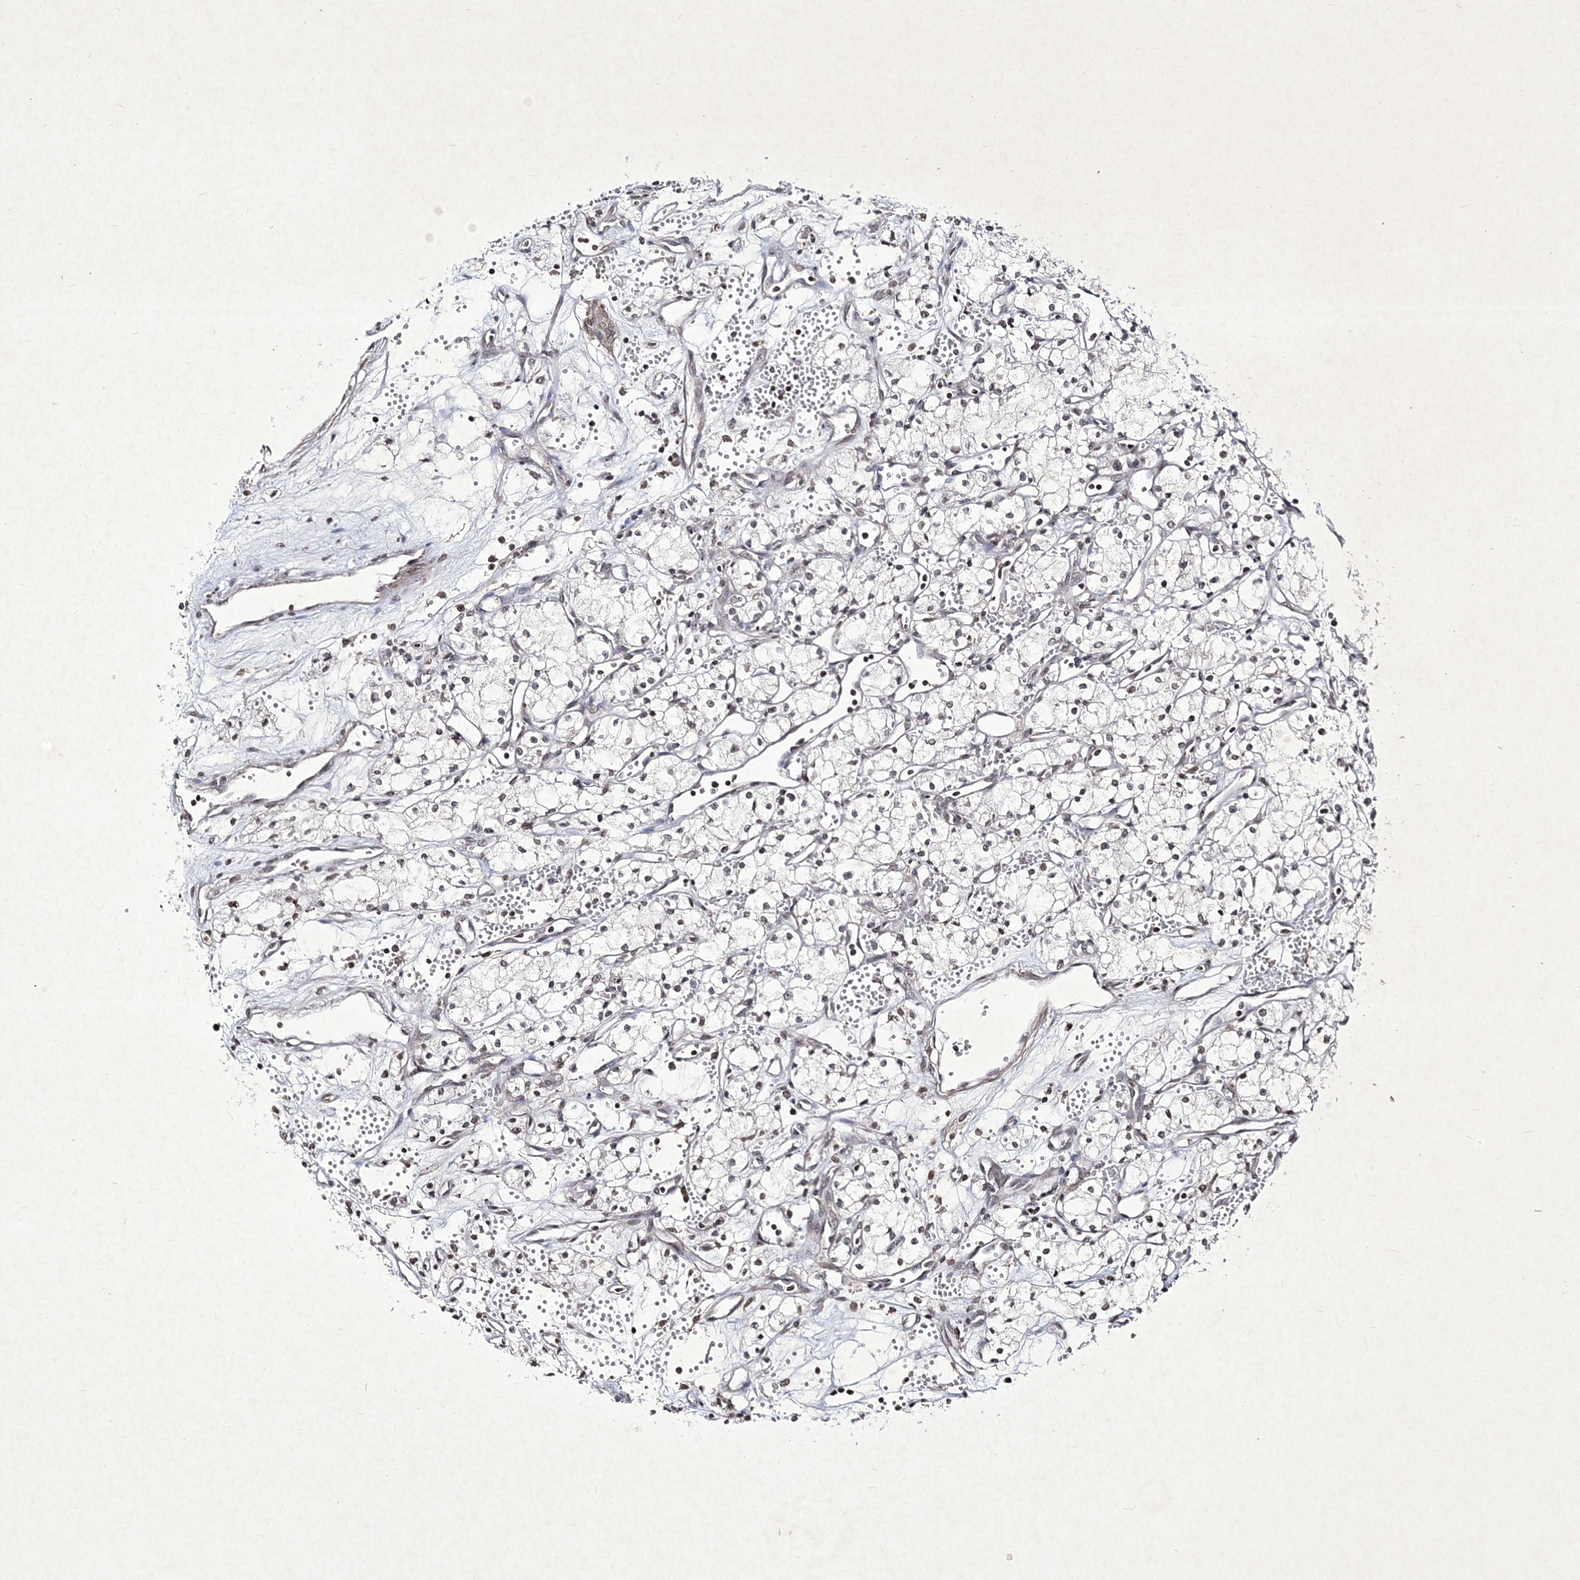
{"staining": {"intensity": "weak", "quantity": ">75%", "location": "nuclear"}, "tissue": "renal cancer", "cell_type": "Tumor cells", "image_type": "cancer", "snomed": [{"axis": "morphology", "description": "Adenocarcinoma, NOS"}, {"axis": "topography", "description": "Kidney"}], "caption": "DAB immunohistochemical staining of adenocarcinoma (renal) reveals weak nuclear protein positivity in approximately >75% of tumor cells. (DAB (3,3'-diaminobenzidine) = brown stain, brightfield microscopy at high magnification).", "gene": "SOWAHB", "patient": {"sex": "male", "age": 59}}